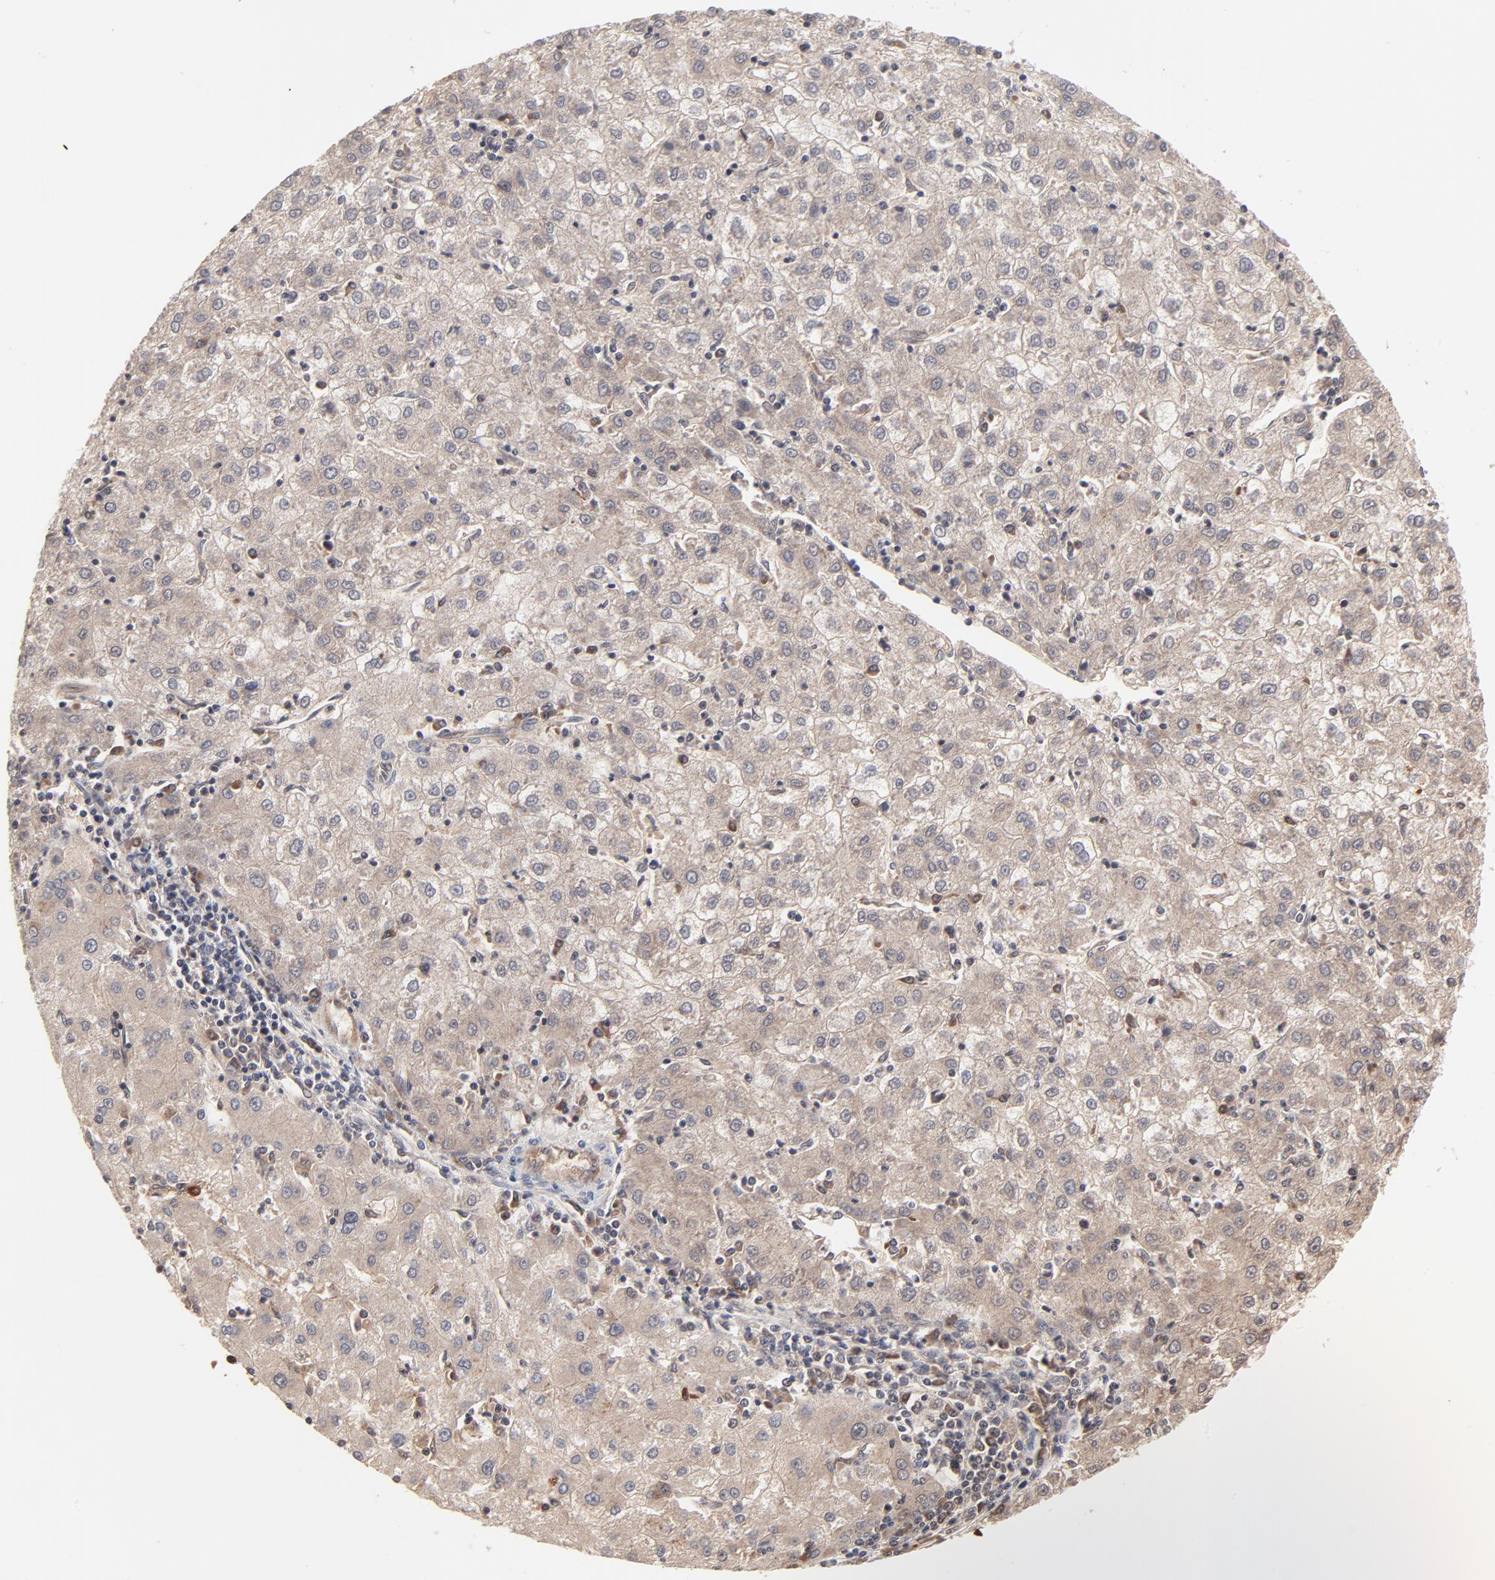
{"staining": {"intensity": "weak", "quantity": ">75%", "location": "cytoplasmic/membranous"}, "tissue": "liver cancer", "cell_type": "Tumor cells", "image_type": "cancer", "snomed": [{"axis": "morphology", "description": "Carcinoma, Hepatocellular, NOS"}, {"axis": "topography", "description": "Liver"}], "caption": "Liver cancer (hepatocellular carcinoma) tissue exhibits weak cytoplasmic/membranous expression in approximately >75% of tumor cells The protein is stained brown, and the nuclei are stained in blue (DAB (3,3'-diaminobenzidine) IHC with brightfield microscopy, high magnification).", "gene": "CASP10", "patient": {"sex": "male", "age": 72}}